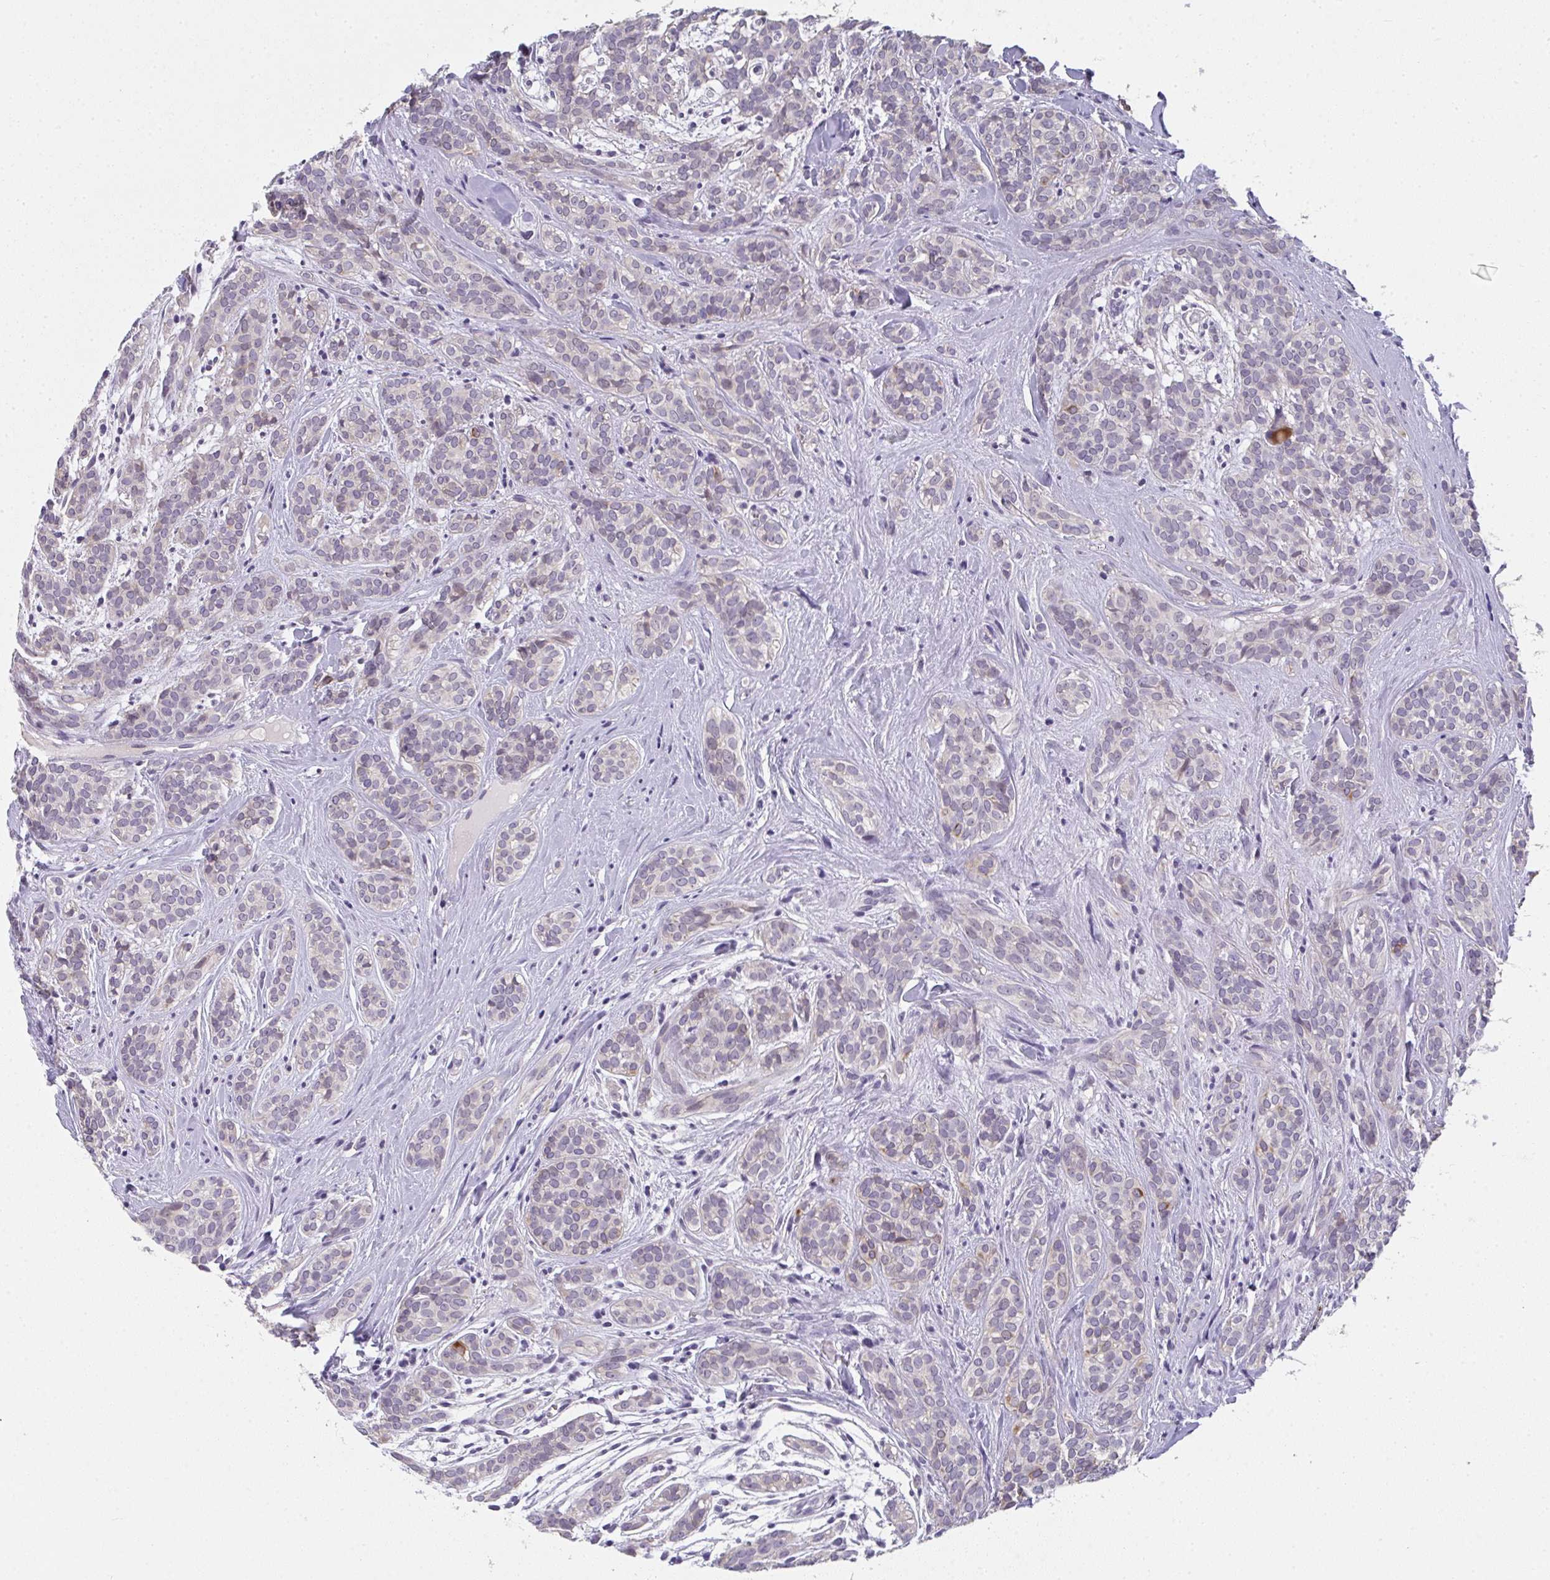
{"staining": {"intensity": "weak", "quantity": "<25%", "location": "nuclear"}, "tissue": "head and neck cancer", "cell_type": "Tumor cells", "image_type": "cancer", "snomed": [{"axis": "morphology", "description": "Adenocarcinoma, NOS"}, {"axis": "topography", "description": "Head-Neck"}], "caption": "This is a image of immunohistochemistry (IHC) staining of adenocarcinoma (head and neck), which shows no expression in tumor cells.", "gene": "RIOK1", "patient": {"sex": "female", "age": 57}}